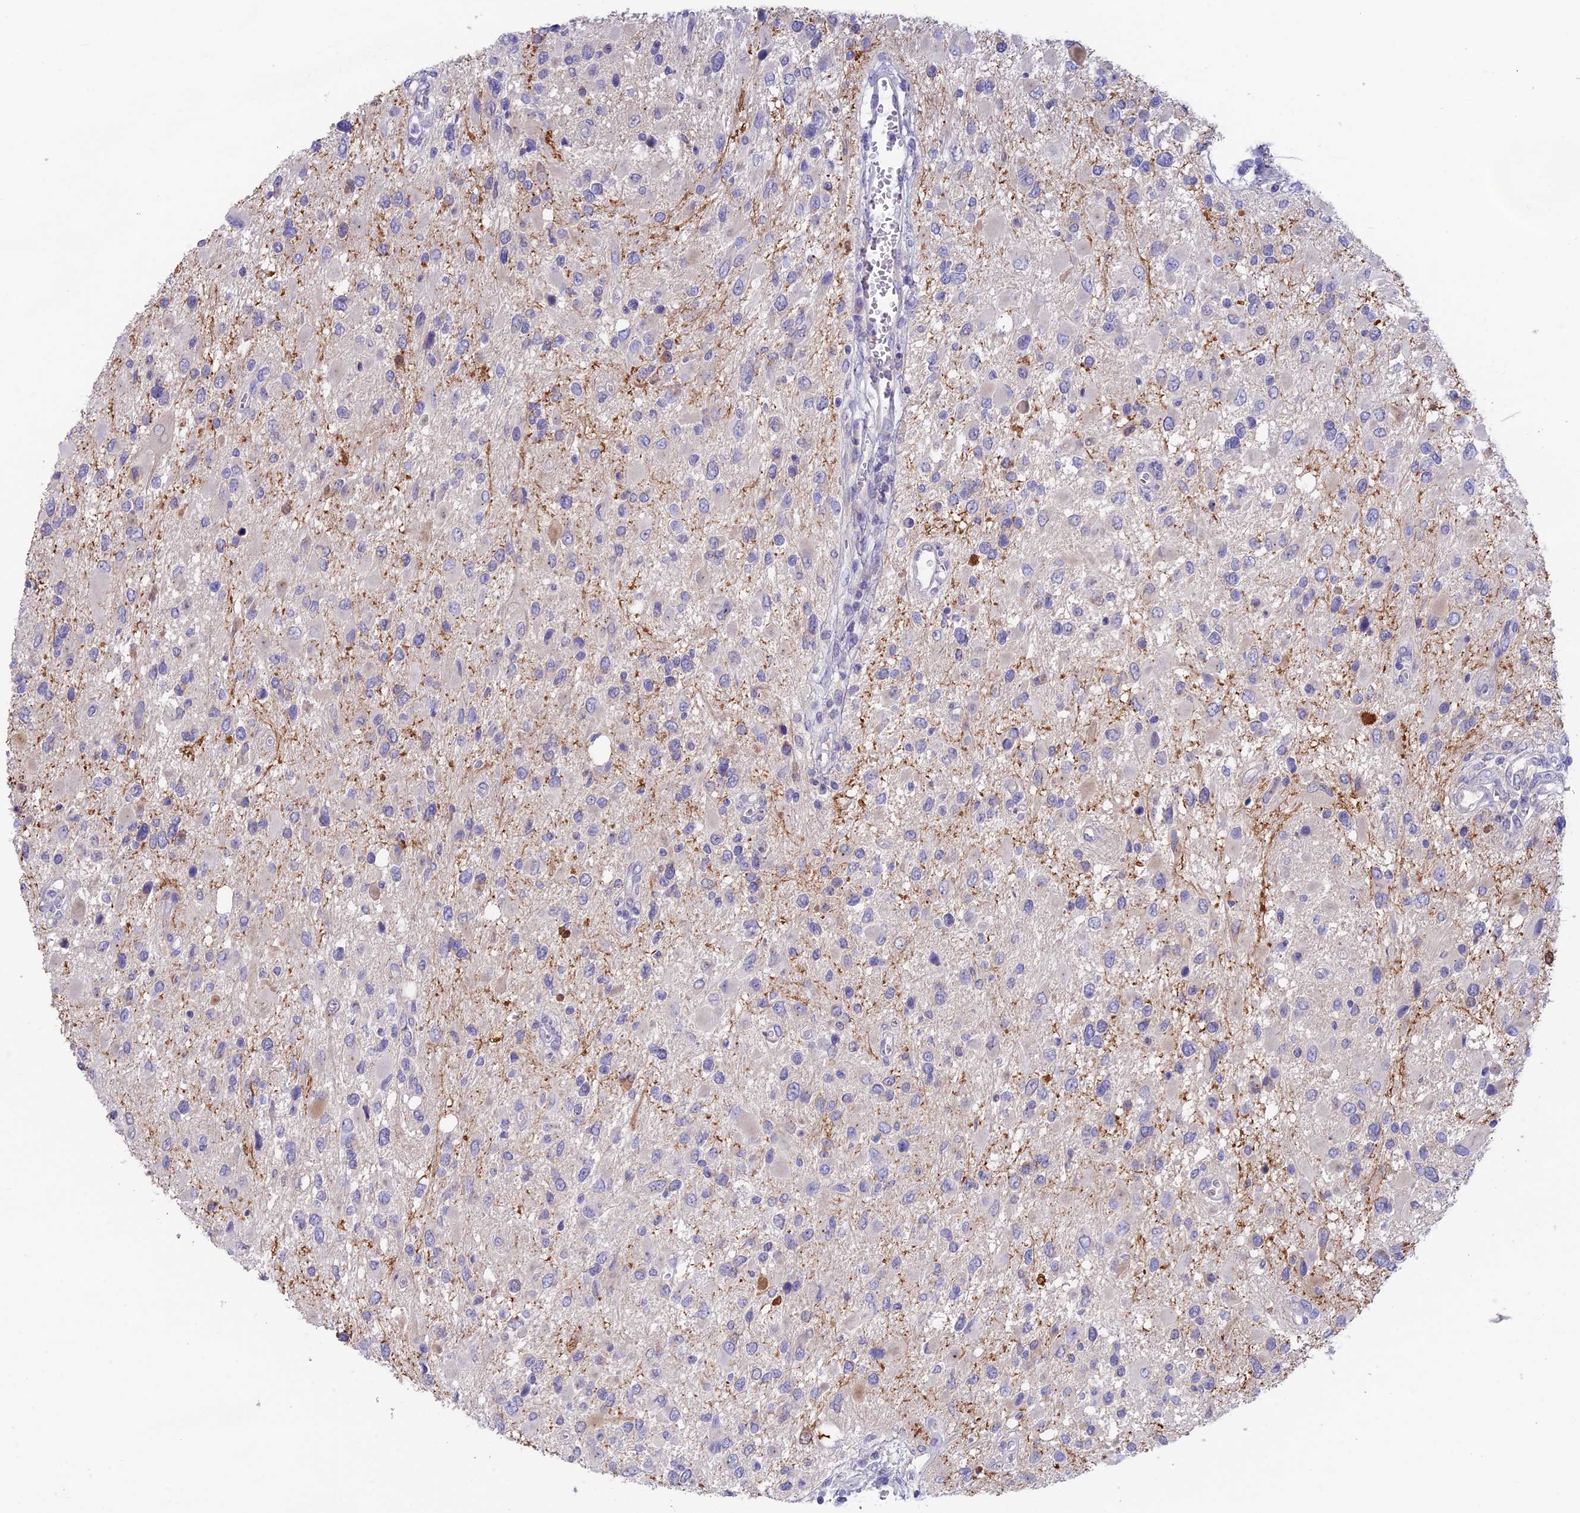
{"staining": {"intensity": "negative", "quantity": "none", "location": "none"}, "tissue": "glioma", "cell_type": "Tumor cells", "image_type": "cancer", "snomed": [{"axis": "morphology", "description": "Glioma, malignant, High grade"}, {"axis": "topography", "description": "Brain"}], "caption": "Protein analysis of malignant glioma (high-grade) demonstrates no significant staining in tumor cells. (DAB IHC visualized using brightfield microscopy, high magnification).", "gene": "XPO7", "patient": {"sex": "male", "age": 53}}